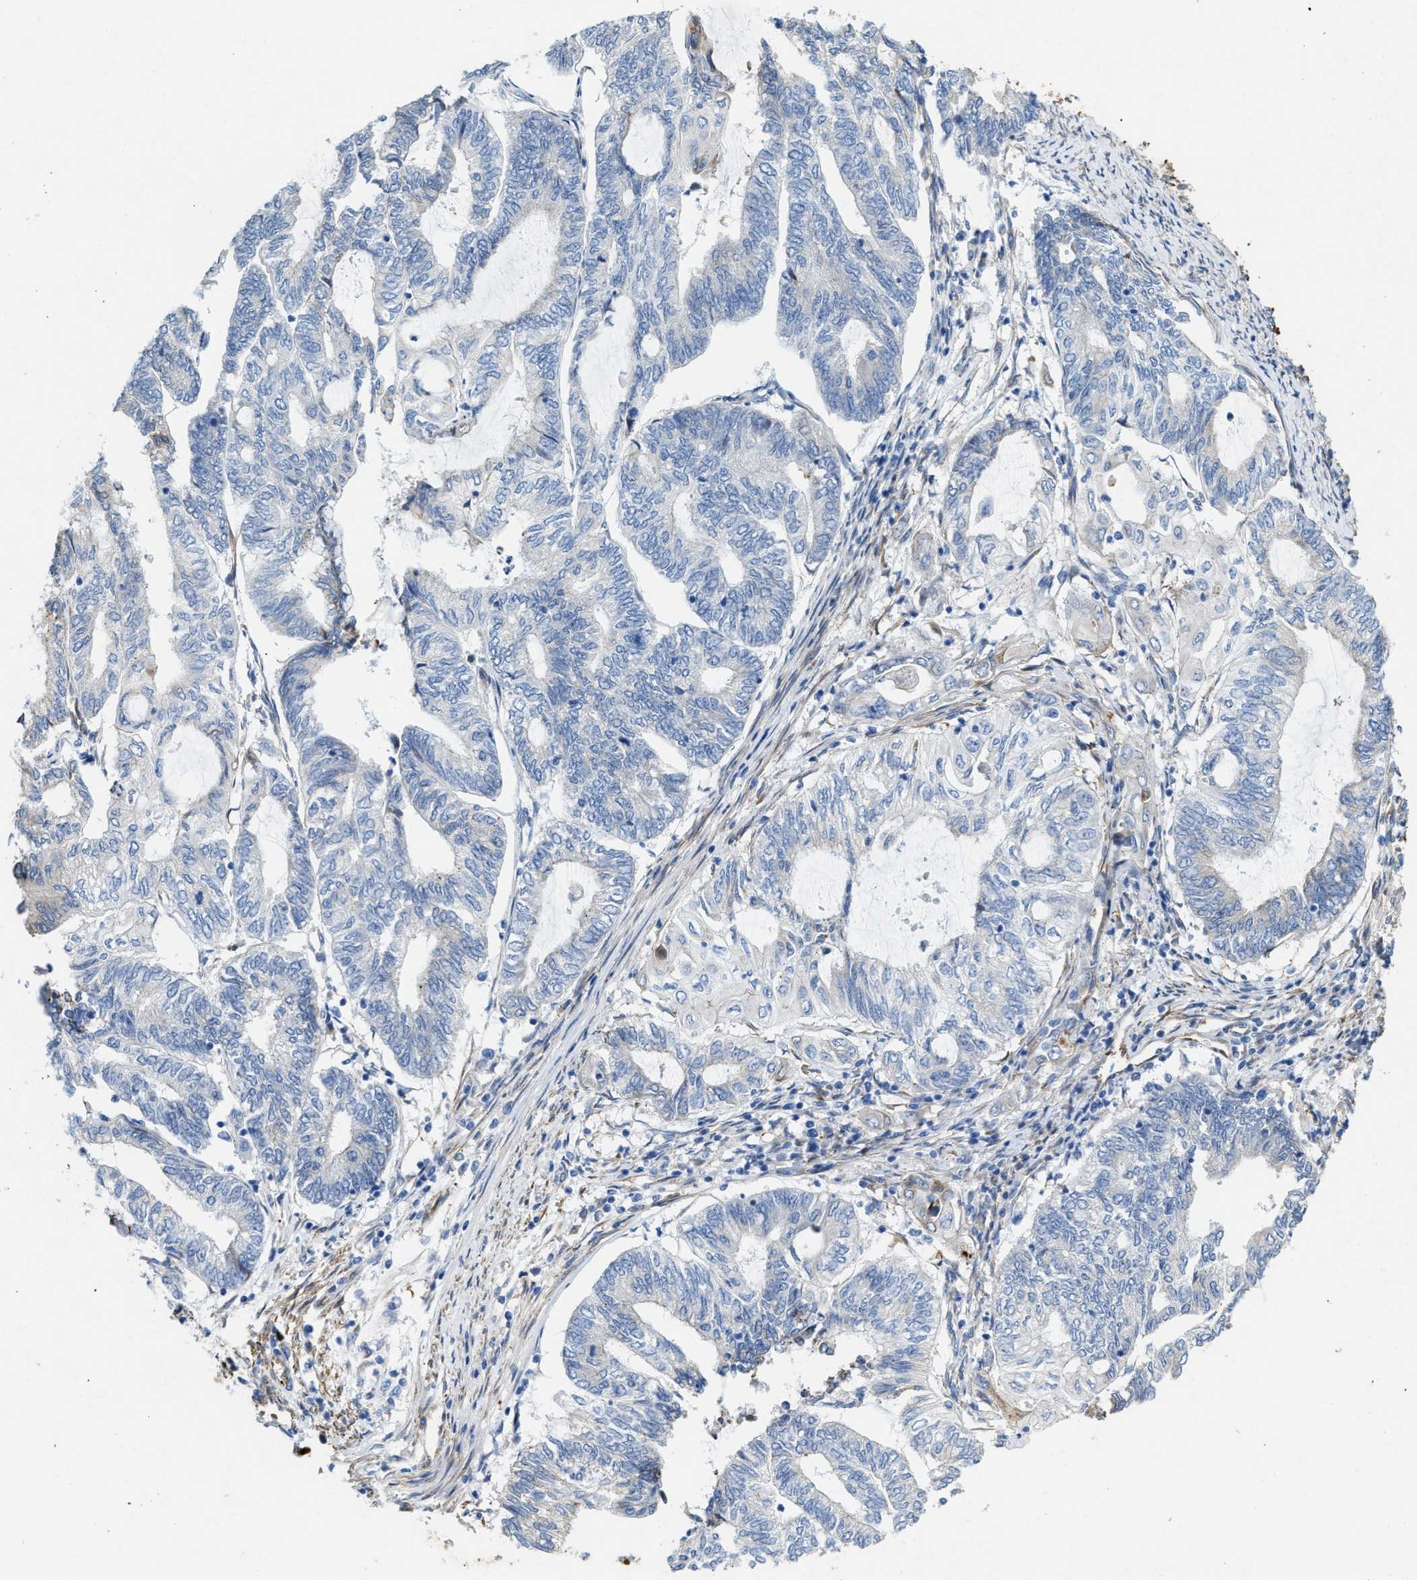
{"staining": {"intensity": "negative", "quantity": "none", "location": "none"}, "tissue": "endometrial cancer", "cell_type": "Tumor cells", "image_type": "cancer", "snomed": [{"axis": "morphology", "description": "Adenocarcinoma, NOS"}, {"axis": "topography", "description": "Uterus"}, {"axis": "topography", "description": "Endometrium"}], "caption": "Tumor cells show no significant positivity in adenocarcinoma (endometrial).", "gene": "ASS1", "patient": {"sex": "female", "age": 70}}